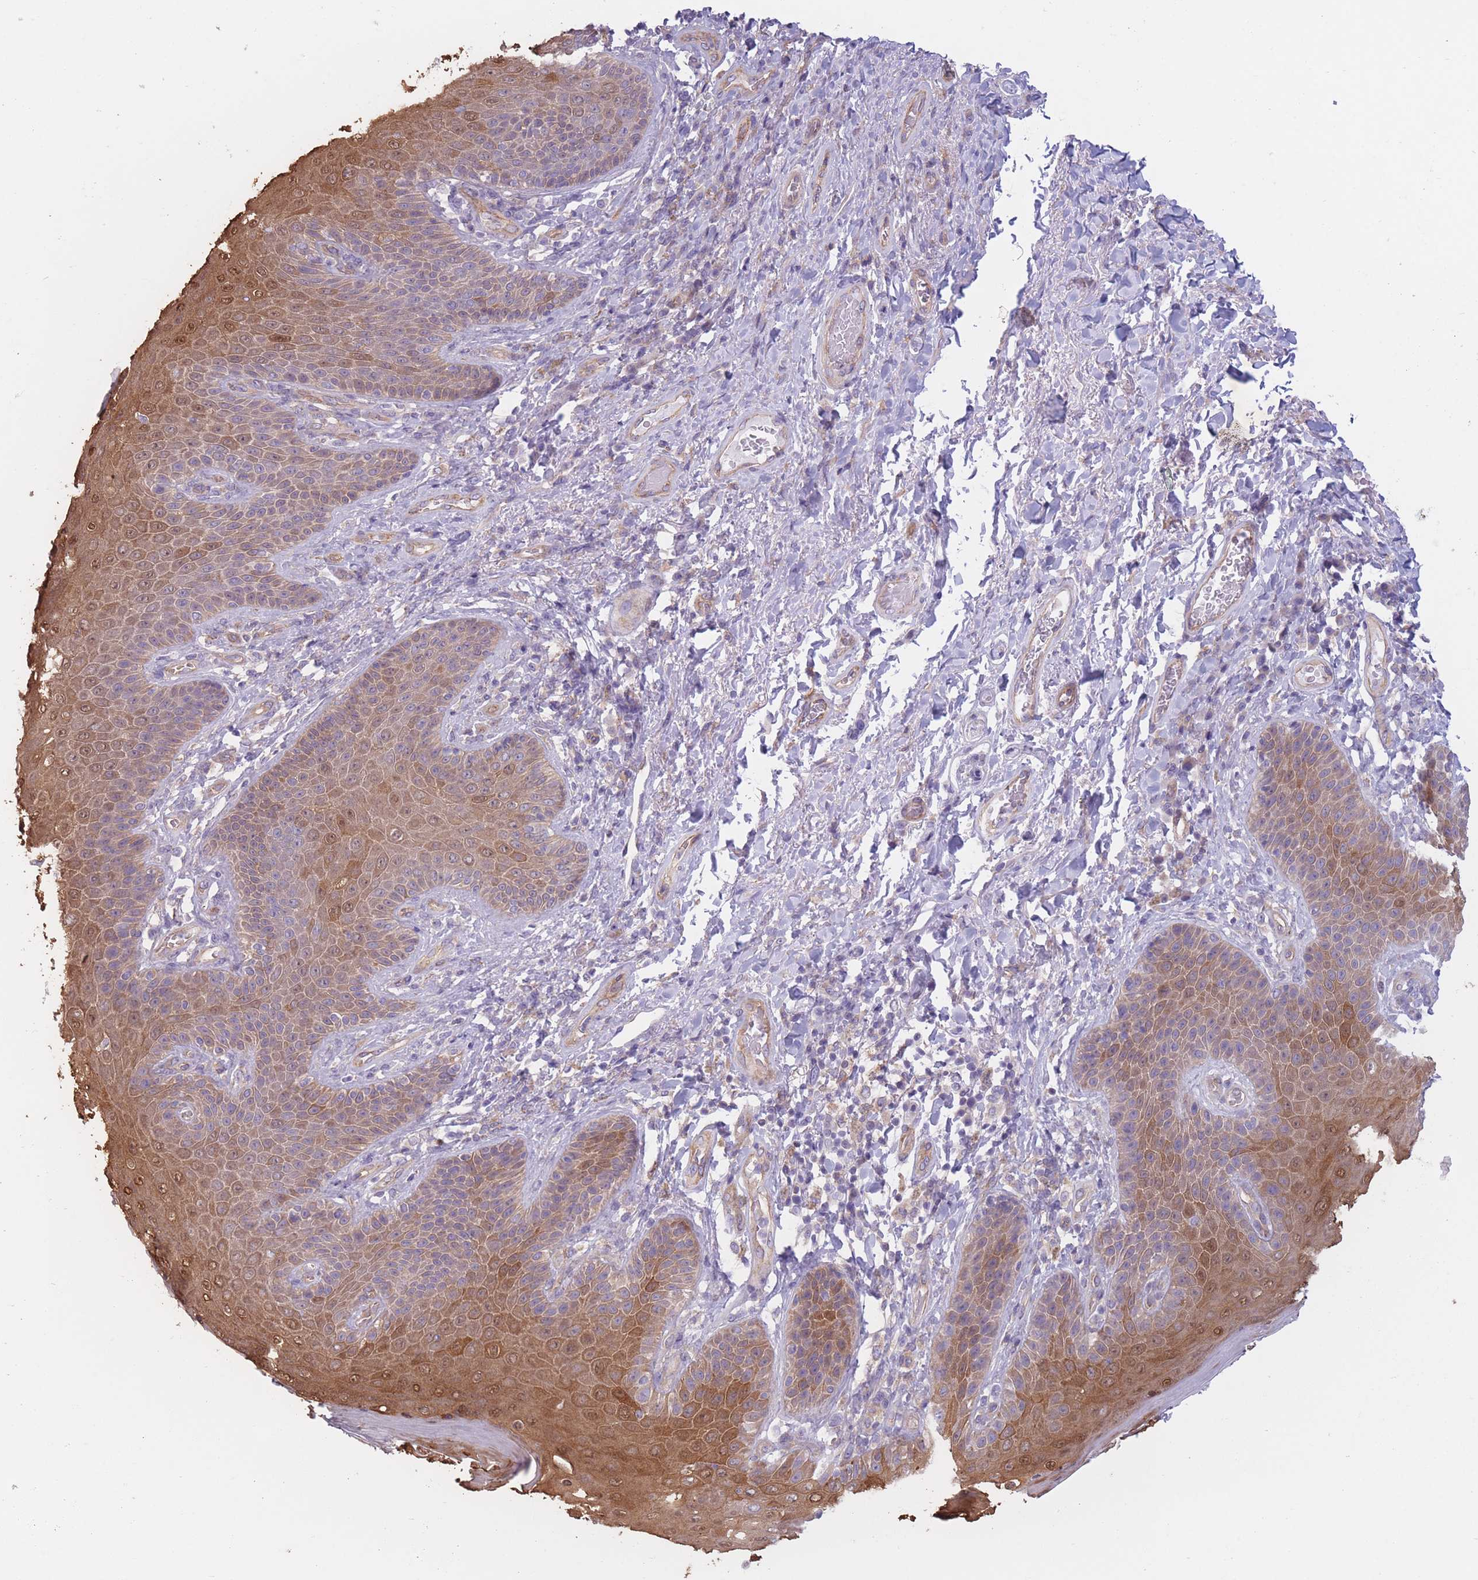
{"staining": {"intensity": "moderate", "quantity": "25%-75%", "location": "cytoplasmic/membranous,nuclear"}, "tissue": "skin", "cell_type": "Epidermal cells", "image_type": "normal", "snomed": [{"axis": "morphology", "description": "Normal tissue, NOS"}, {"axis": "topography", "description": "Anal"}], "caption": "Protein staining shows moderate cytoplasmic/membranous,nuclear positivity in approximately 25%-75% of epidermal cells in normal skin. Ihc stains the protein in brown and the nuclei are stained blue.", "gene": "SERPINB3", "patient": {"sex": "female", "age": 89}}